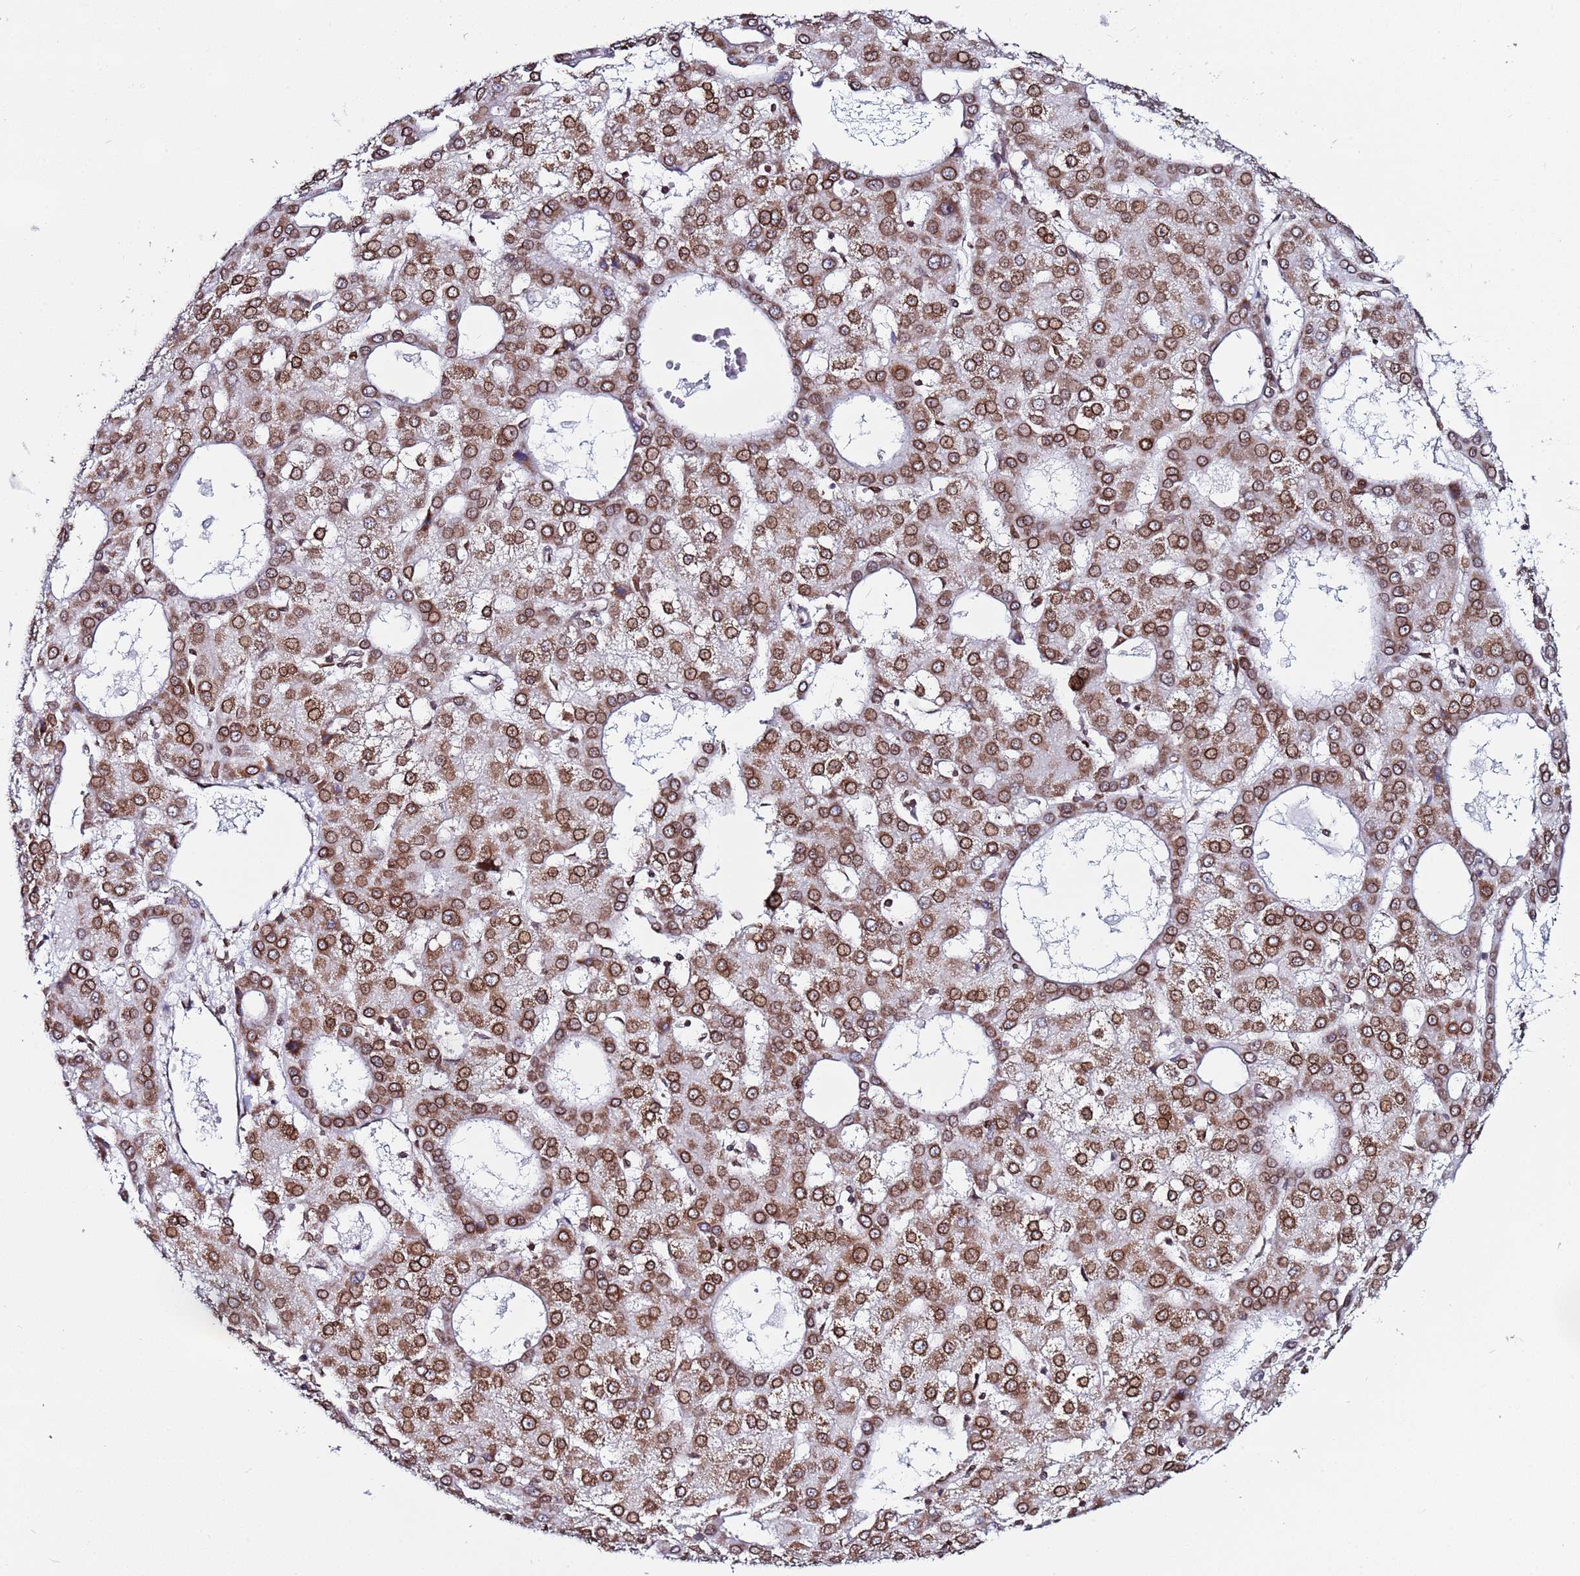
{"staining": {"intensity": "moderate", "quantity": ">75%", "location": "cytoplasmic/membranous,nuclear"}, "tissue": "liver cancer", "cell_type": "Tumor cells", "image_type": "cancer", "snomed": [{"axis": "morphology", "description": "Carcinoma, Hepatocellular, NOS"}, {"axis": "topography", "description": "Liver"}], "caption": "Immunohistochemical staining of liver cancer (hepatocellular carcinoma) exhibits moderate cytoplasmic/membranous and nuclear protein staining in approximately >75% of tumor cells. The staining was performed using DAB, with brown indicating positive protein expression. Nuclei are stained blue with hematoxylin.", "gene": "TOR1AIP1", "patient": {"sex": "male", "age": 47}}